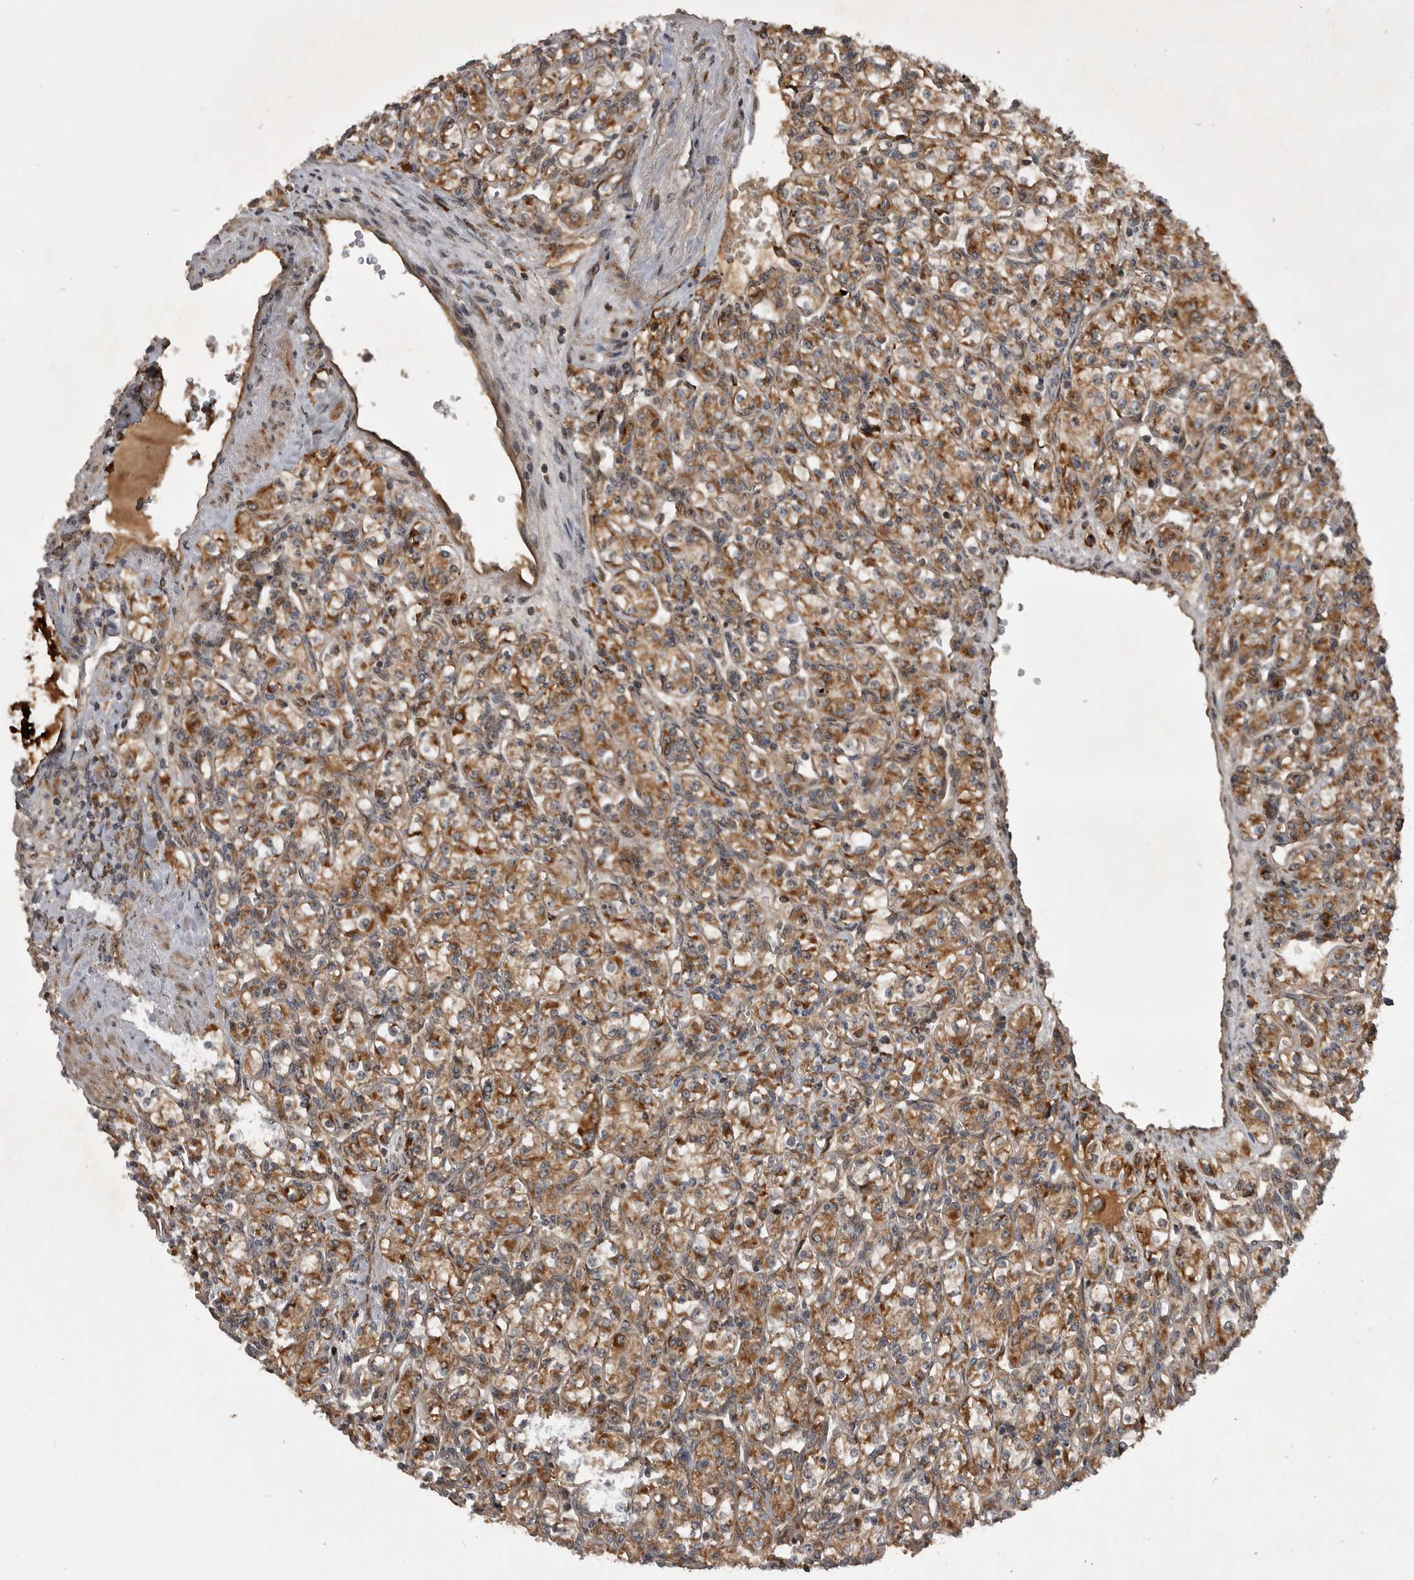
{"staining": {"intensity": "moderate", "quantity": ">75%", "location": "cytoplasmic/membranous"}, "tissue": "renal cancer", "cell_type": "Tumor cells", "image_type": "cancer", "snomed": [{"axis": "morphology", "description": "Adenocarcinoma, NOS"}, {"axis": "topography", "description": "Kidney"}], "caption": "High-magnification brightfield microscopy of renal cancer (adenocarcinoma) stained with DAB (brown) and counterstained with hematoxylin (blue). tumor cells exhibit moderate cytoplasmic/membranous staining is appreciated in approximately>75% of cells.", "gene": "RAB3GAP2", "patient": {"sex": "male", "age": 77}}